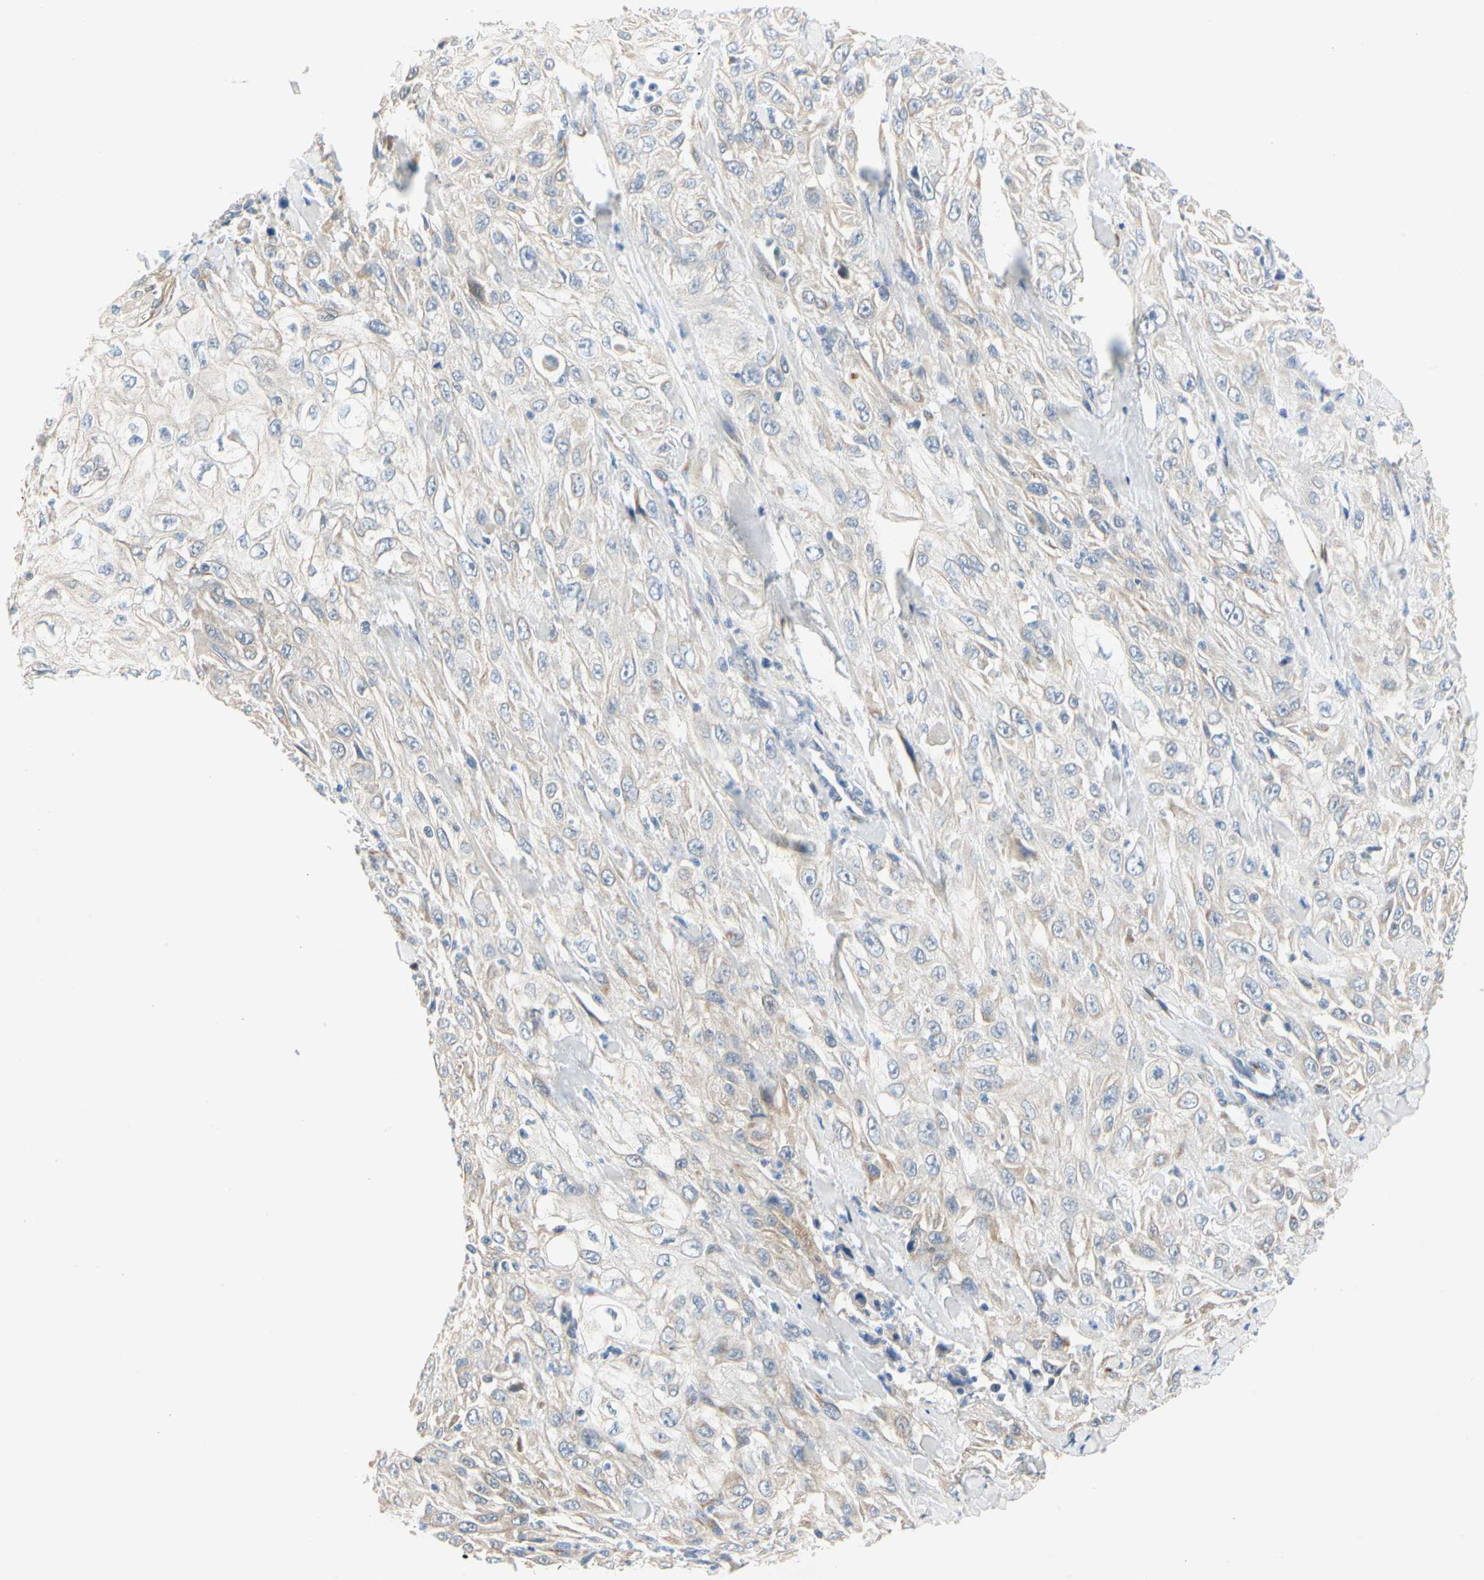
{"staining": {"intensity": "weak", "quantity": "<25%", "location": "cytoplasmic/membranous"}, "tissue": "skin cancer", "cell_type": "Tumor cells", "image_type": "cancer", "snomed": [{"axis": "morphology", "description": "Squamous cell carcinoma, NOS"}, {"axis": "morphology", "description": "Squamous cell carcinoma, metastatic, NOS"}, {"axis": "topography", "description": "Skin"}, {"axis": "topography", "description": "Lymph node"}], "caption": "IHC of human skin squamous cell carcinoma exhibits no staining in tumor cells. (Stains: DAB IHC with hematoxylin counter stain, Microscopy: brightfield microscopy at high magnification).", "gene": "ZNF236", "patient": {"sex": "male", "age": 75}}